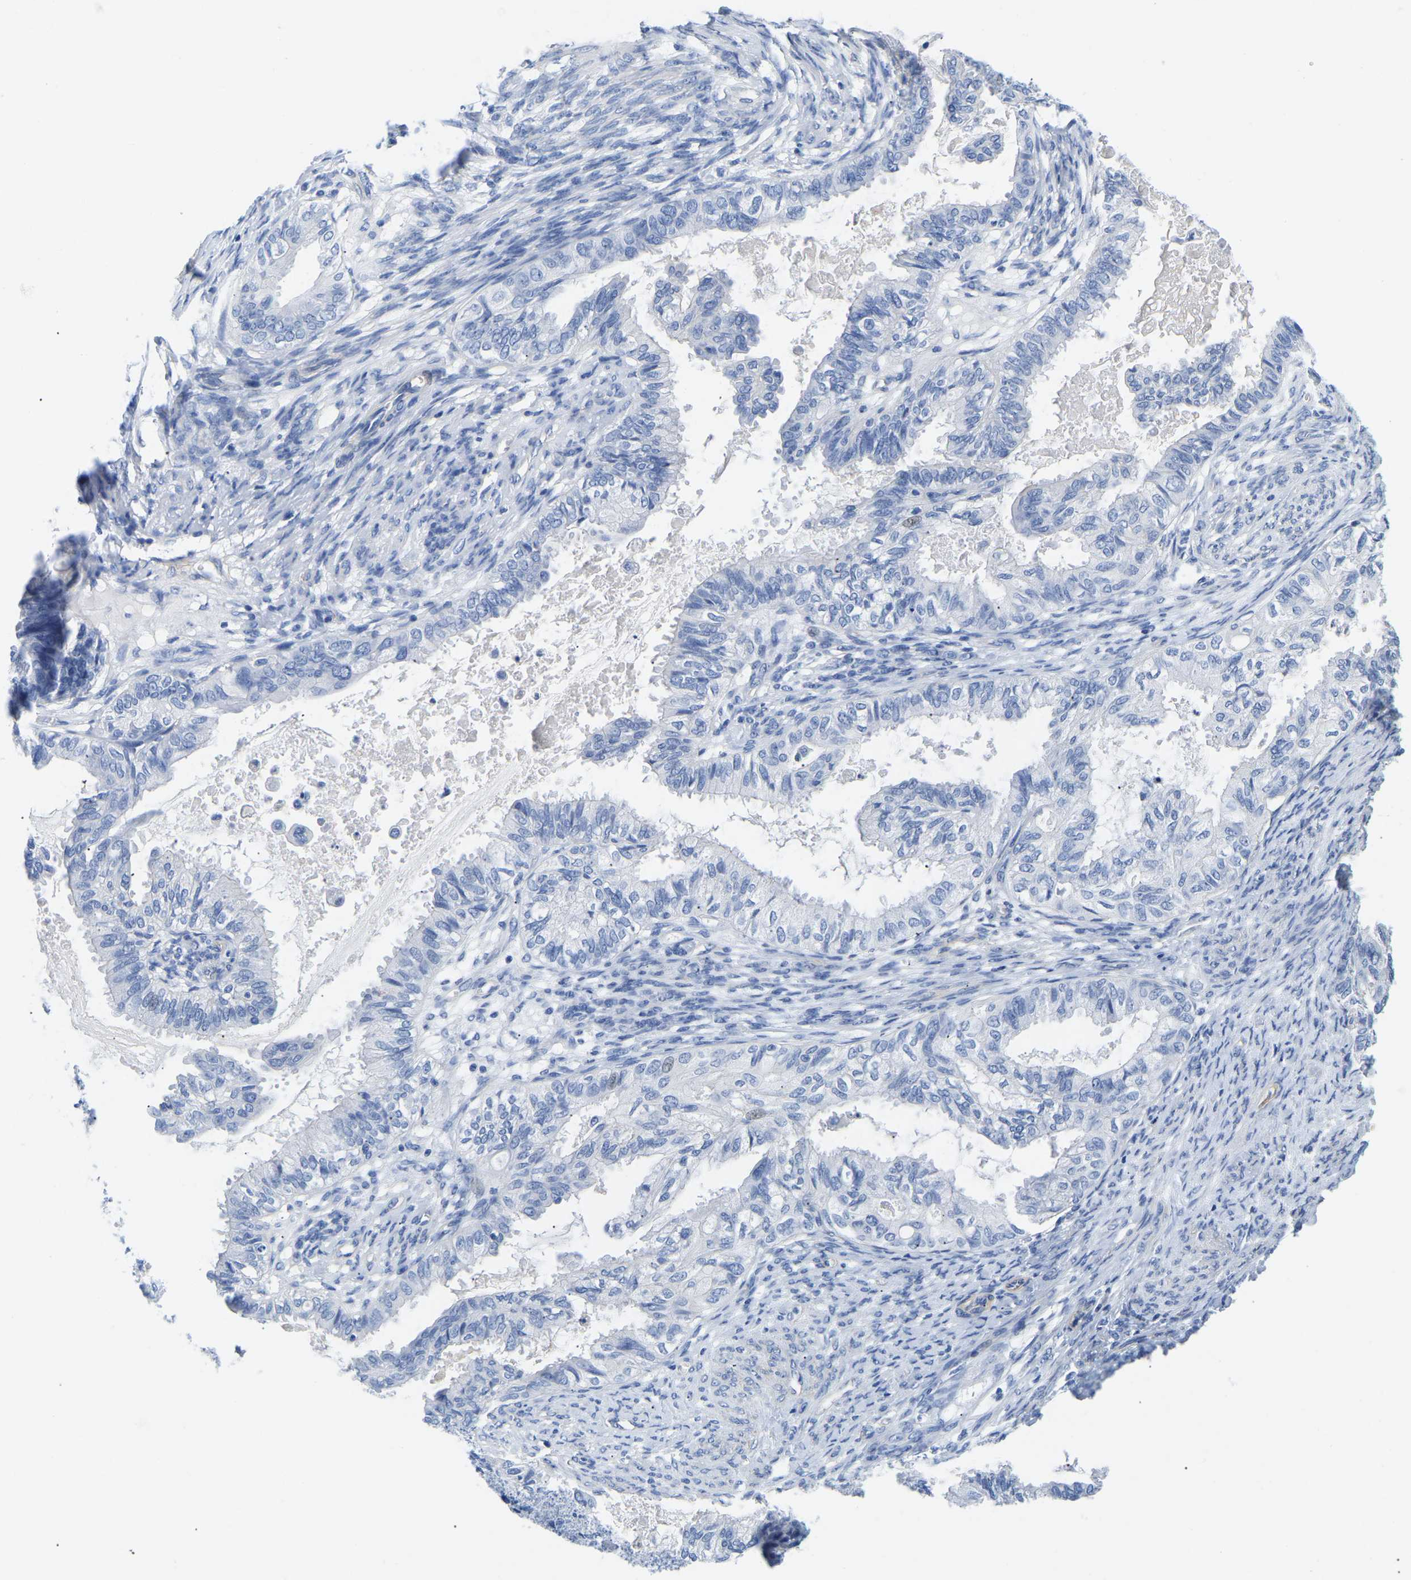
{"staining": {"intensity": "negative", "quantity": "none", "location": "none"}, "tissue": "cervical cancer", "cell_type": "Tumor cells", "image_type": "cancer", "snomed": [{"axis": "morphology", "description": "Normal tissue, NOS"}, {"axis": "morphology", "description": "Adenocarcinoma, NOS"}, {"axis": "topography", "description": "Cervix"}, {"axis": "topography", "description": "Endometrium"}], "caption": "IHC image of human cervical cancer stained for a protein (brown), which demonstrates no positivity in tumor cells. Brightfield microscopy of immunohistochemistry (IHC) stained with DAB (3,3'-diaminobenzidine) (brown) and hematoxylin (blue), captured at high magnification.", "gene": "UPK3A", "patient": {"sex": "female", "age": 86}}